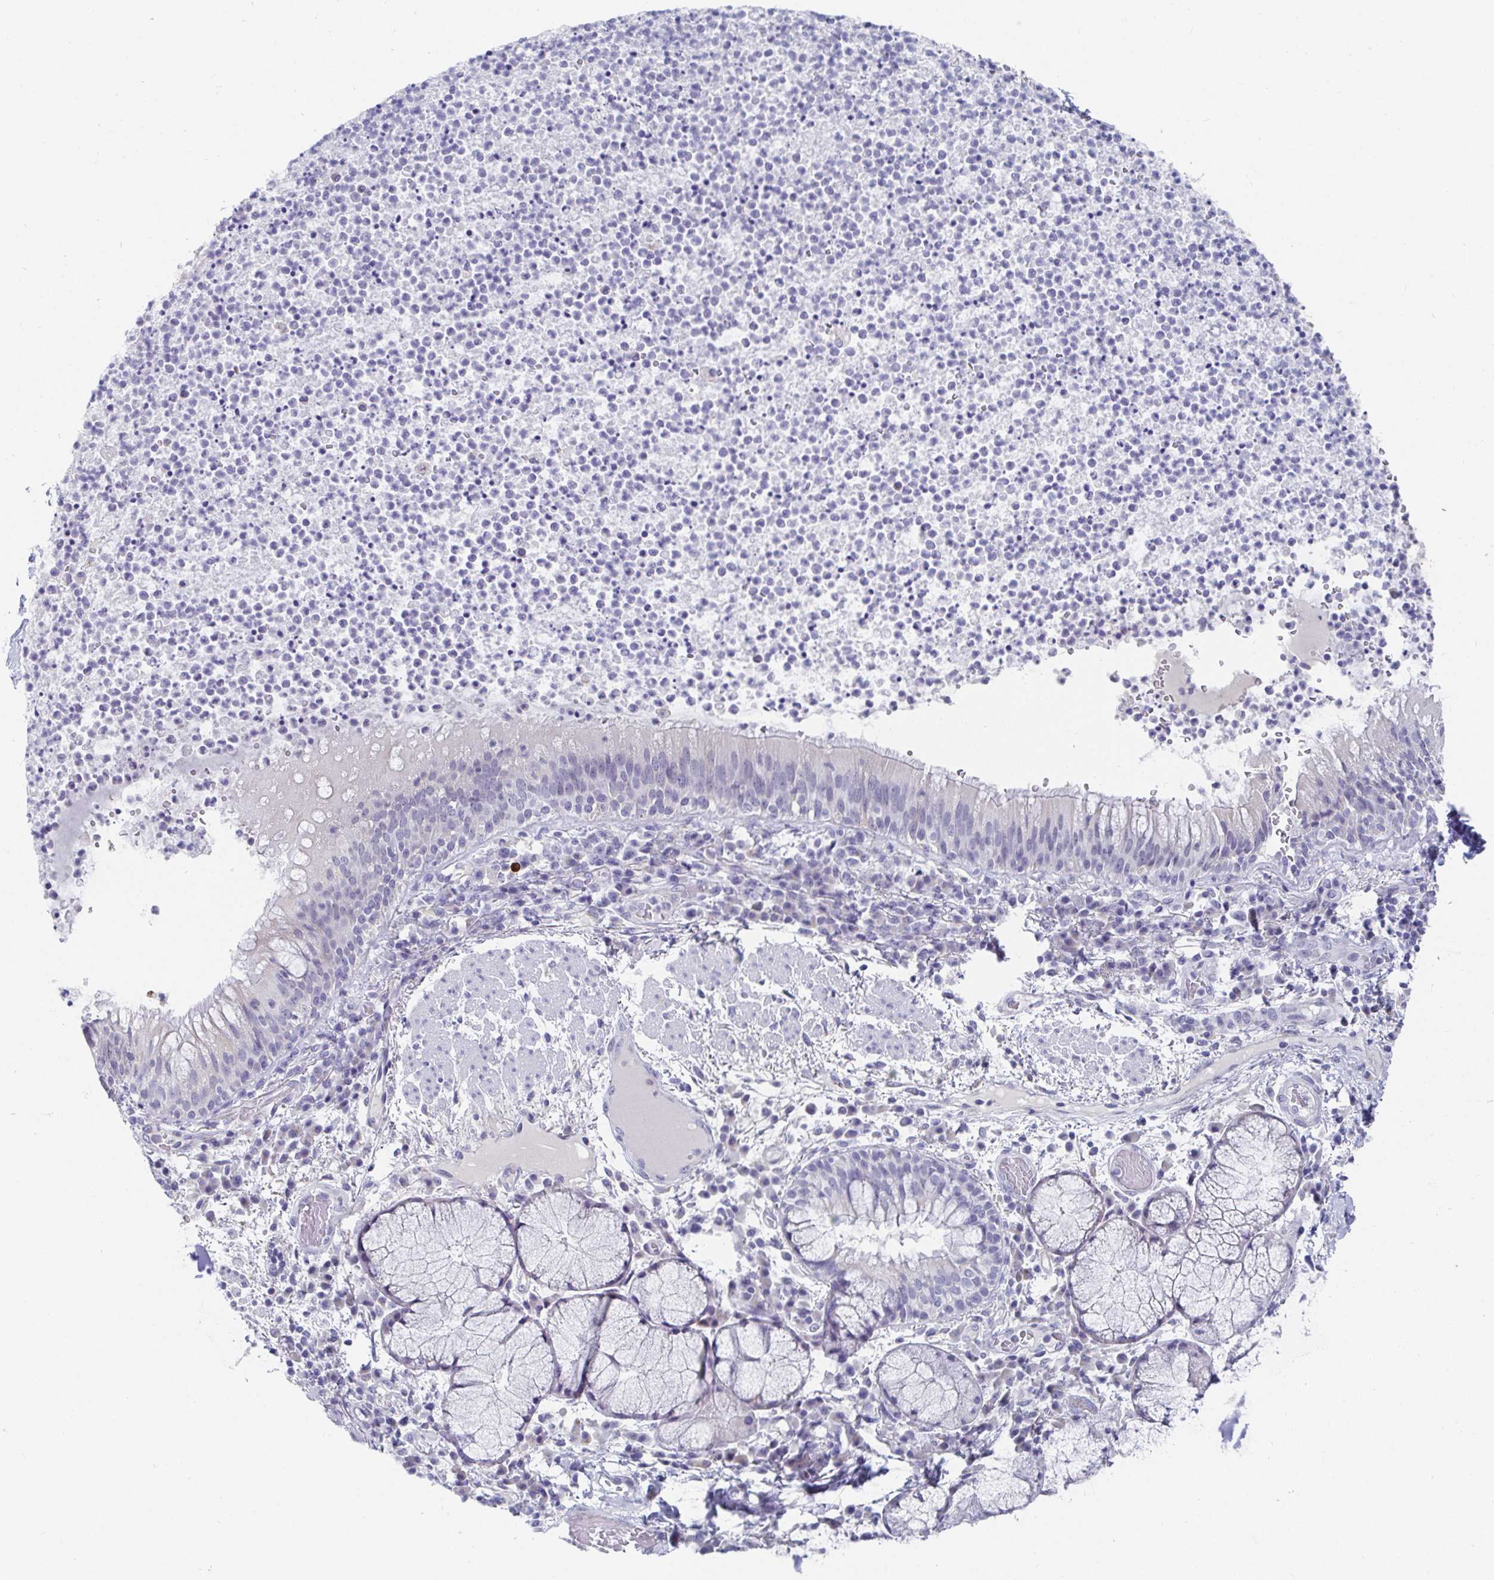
{"staining": {"intensity": "negative", "quantity": "none", "location": "none"}, "tissue": "bronchus", "cell_type": "Respiratory epithelial cells", "image_type": "normal", "snomed": [{"axis": "morphology", "description": "Normal tissue, NOS"}, {"axis": "topography", "description": "Lymph node"}, {"axis": "topography", "description": "Bronchus"}], "caption": "Protein analysis of unremarkable bronchus demonstrates no significant positivity in respiratory epithelial cells.", "gene": "TAS2R39", "patient": {"sex": "male", "age": 56}}